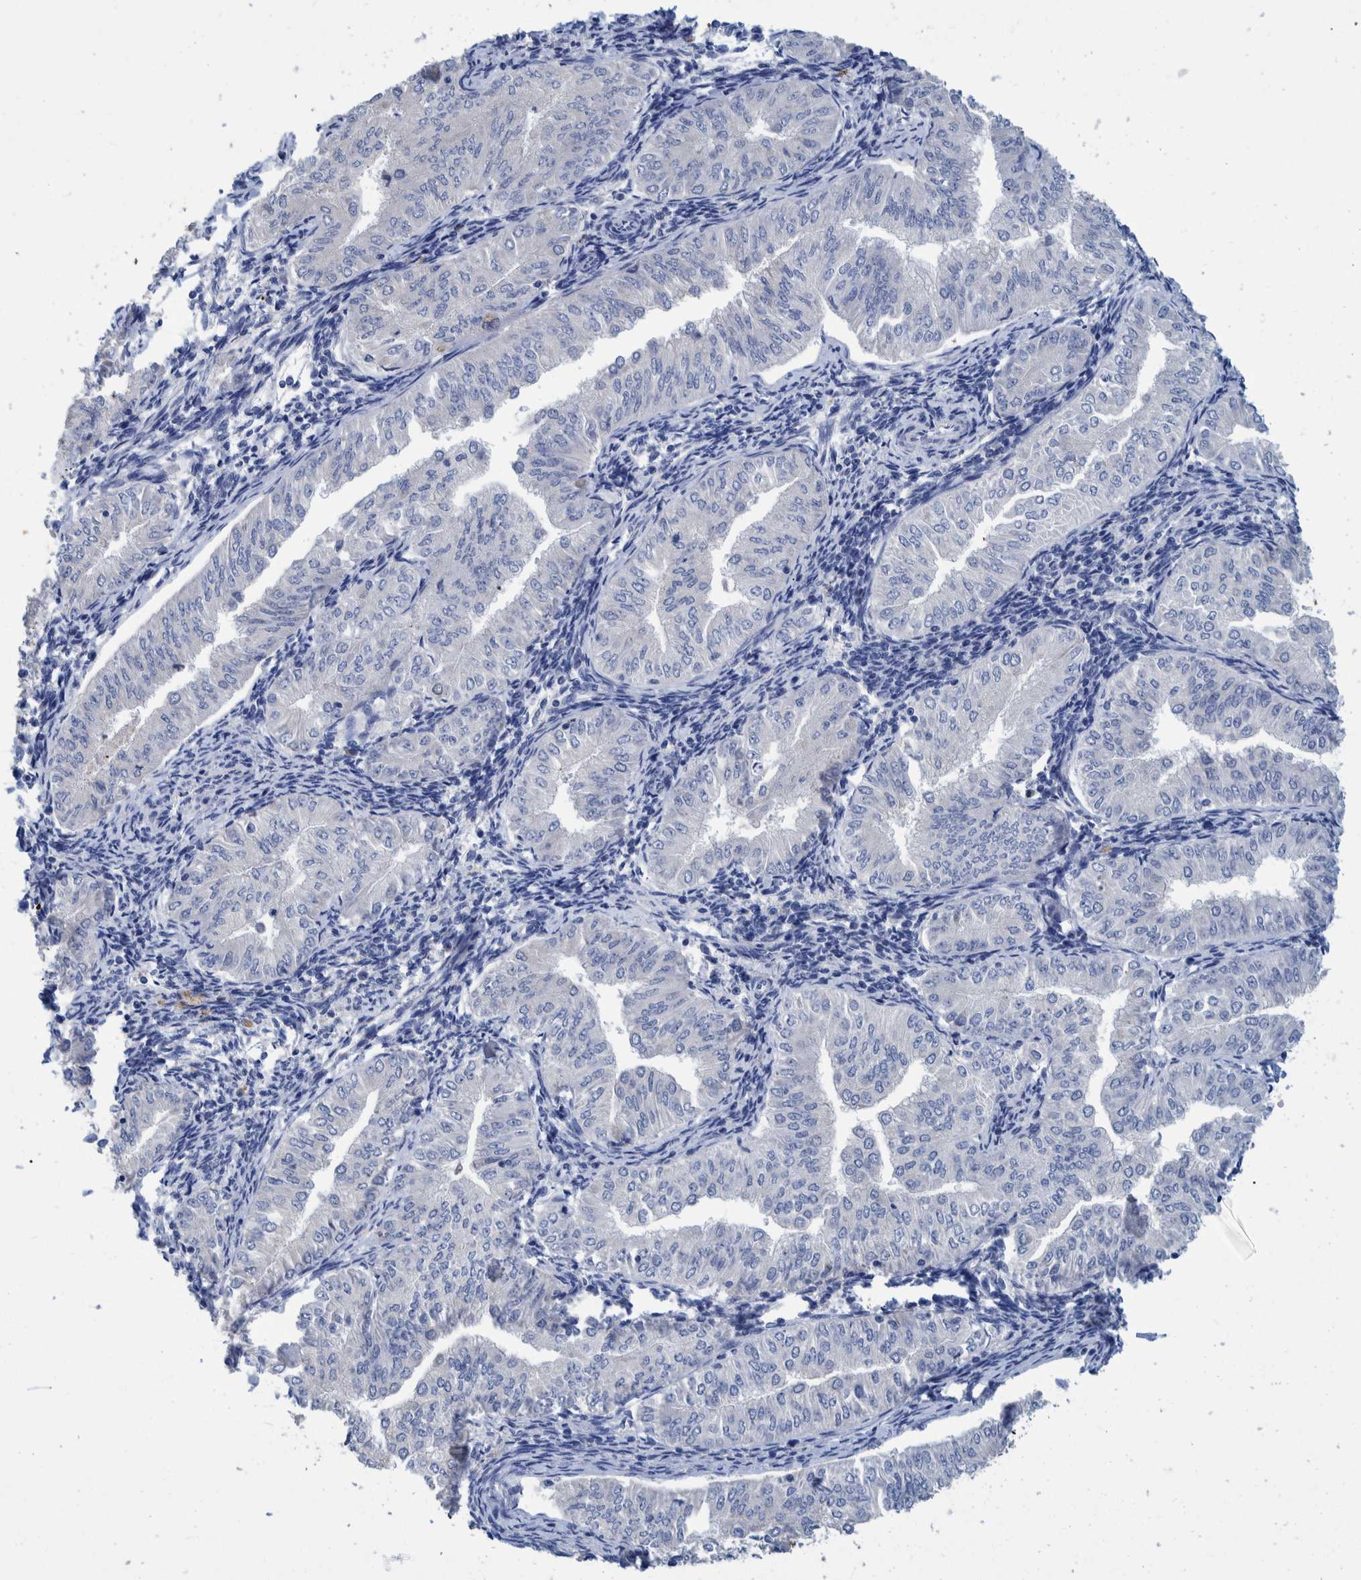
{"staining": {"intensity": "negative", "quantity": "none", "location": "none"}, "tissue": "endometrial cancer", "cell_type": "Tumor cells", "image_type": "cancer", "snomed": [{"axis": "morphology", "description": "Normal tissue, NOS"}, {"axis": "morphology", "description": "Adenocarcinoma, NOS"}, {"axis": "topography", "description": "Endometrium"}], "caption": "Photomicrograph shows no significant protein positivity in tumor cells of endometrial adenocarcinoma.", "gene": "MKS1", "patient": {"sex": "female", "age": 53}}